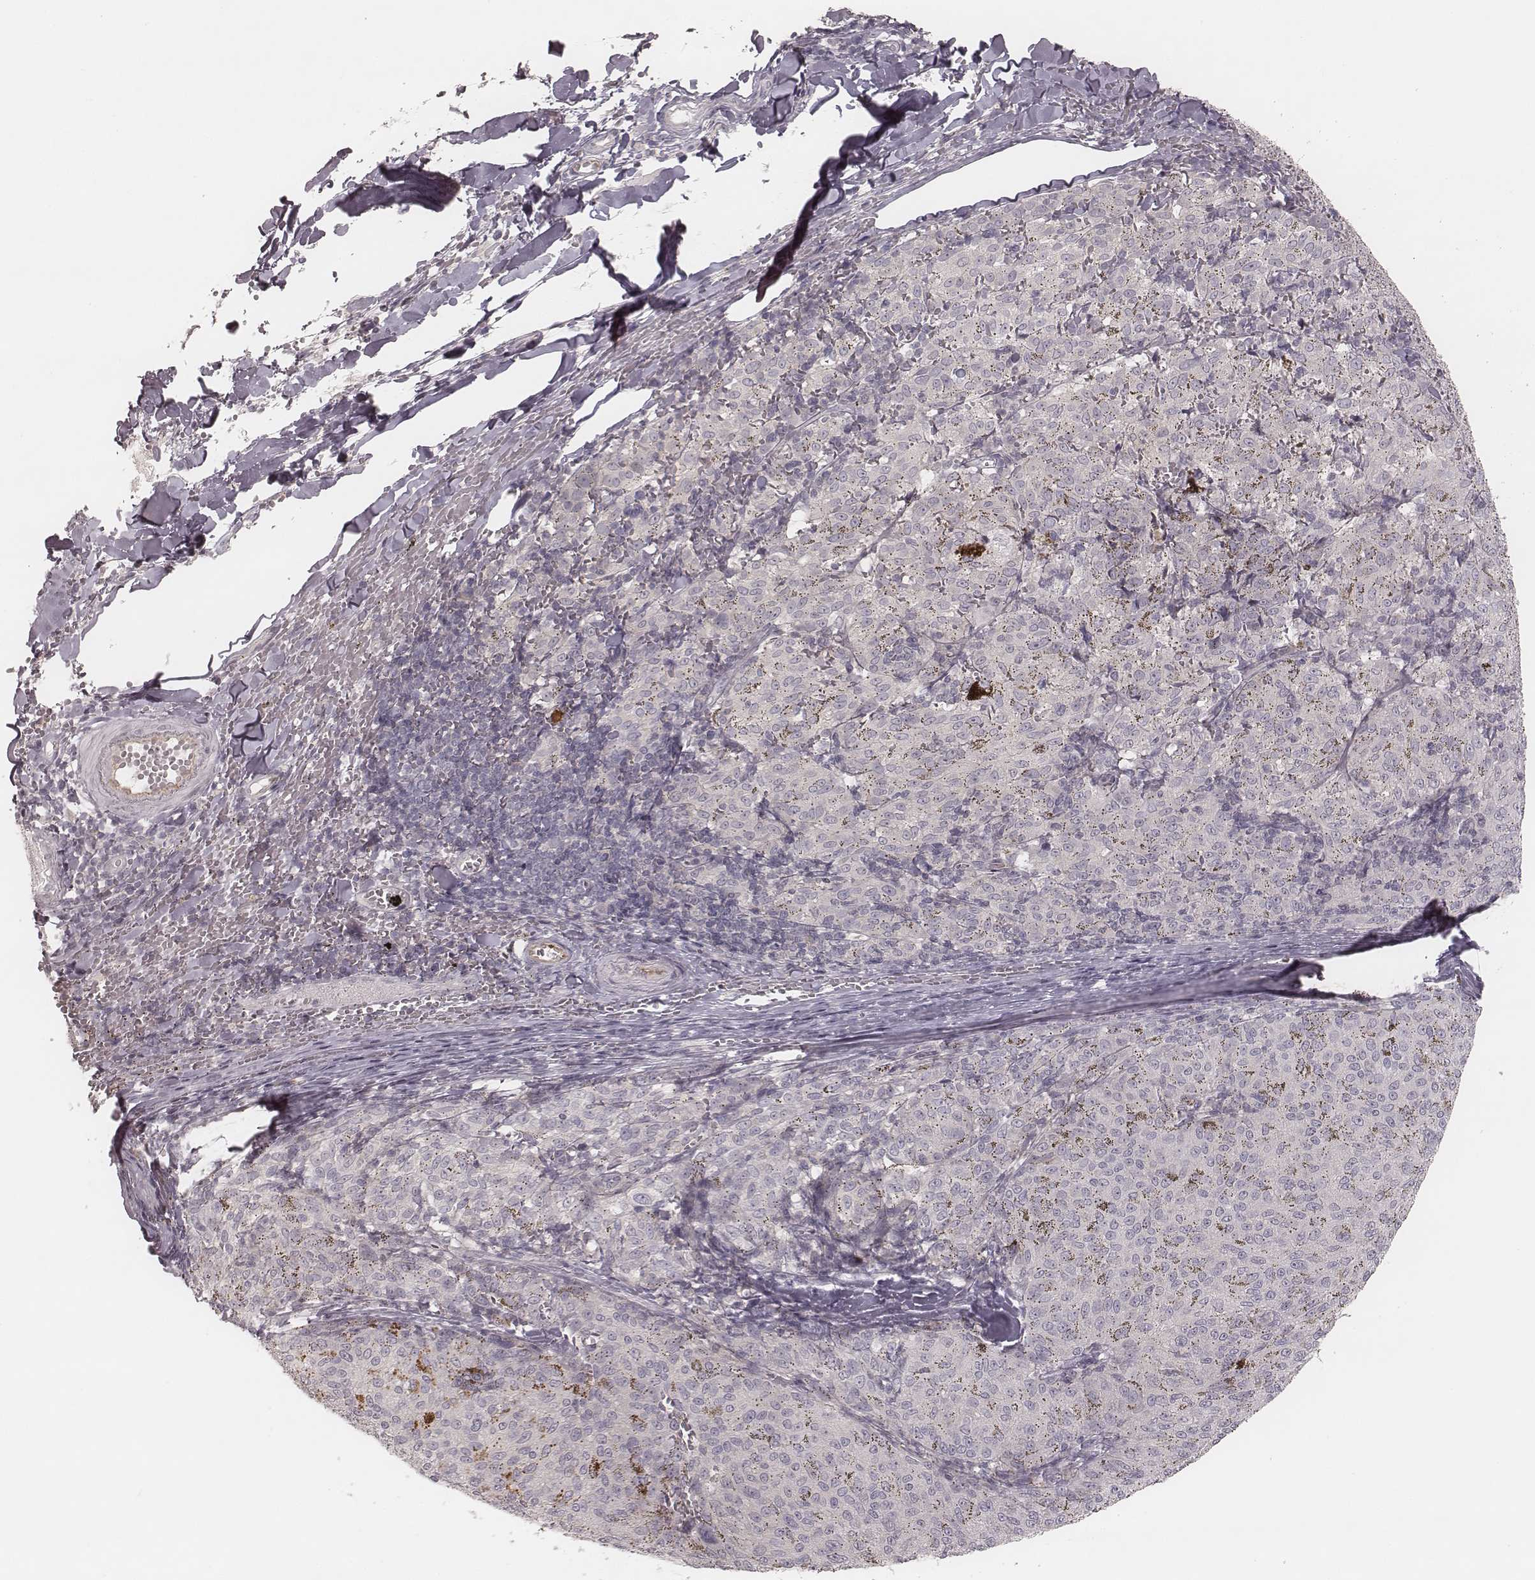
{"staining": {"intensity": "negative", "quantity": "none", "location": "none"}, "tissue": "melanoma", "cell_type": "Tumor cells", "image_type": "cancer", "snomed": [{"axis": "morphology", "description": "Malignant melanoma, NOS"}, {"axis": "topography", "description": "Skin"}], "caption": "Protein analysis of malignant melanoma shows no significant positivity in tumor cells. Nuclei are stained in blue.", "gene": "ACACB", "patient": {"sex": "female", "age": 72}}